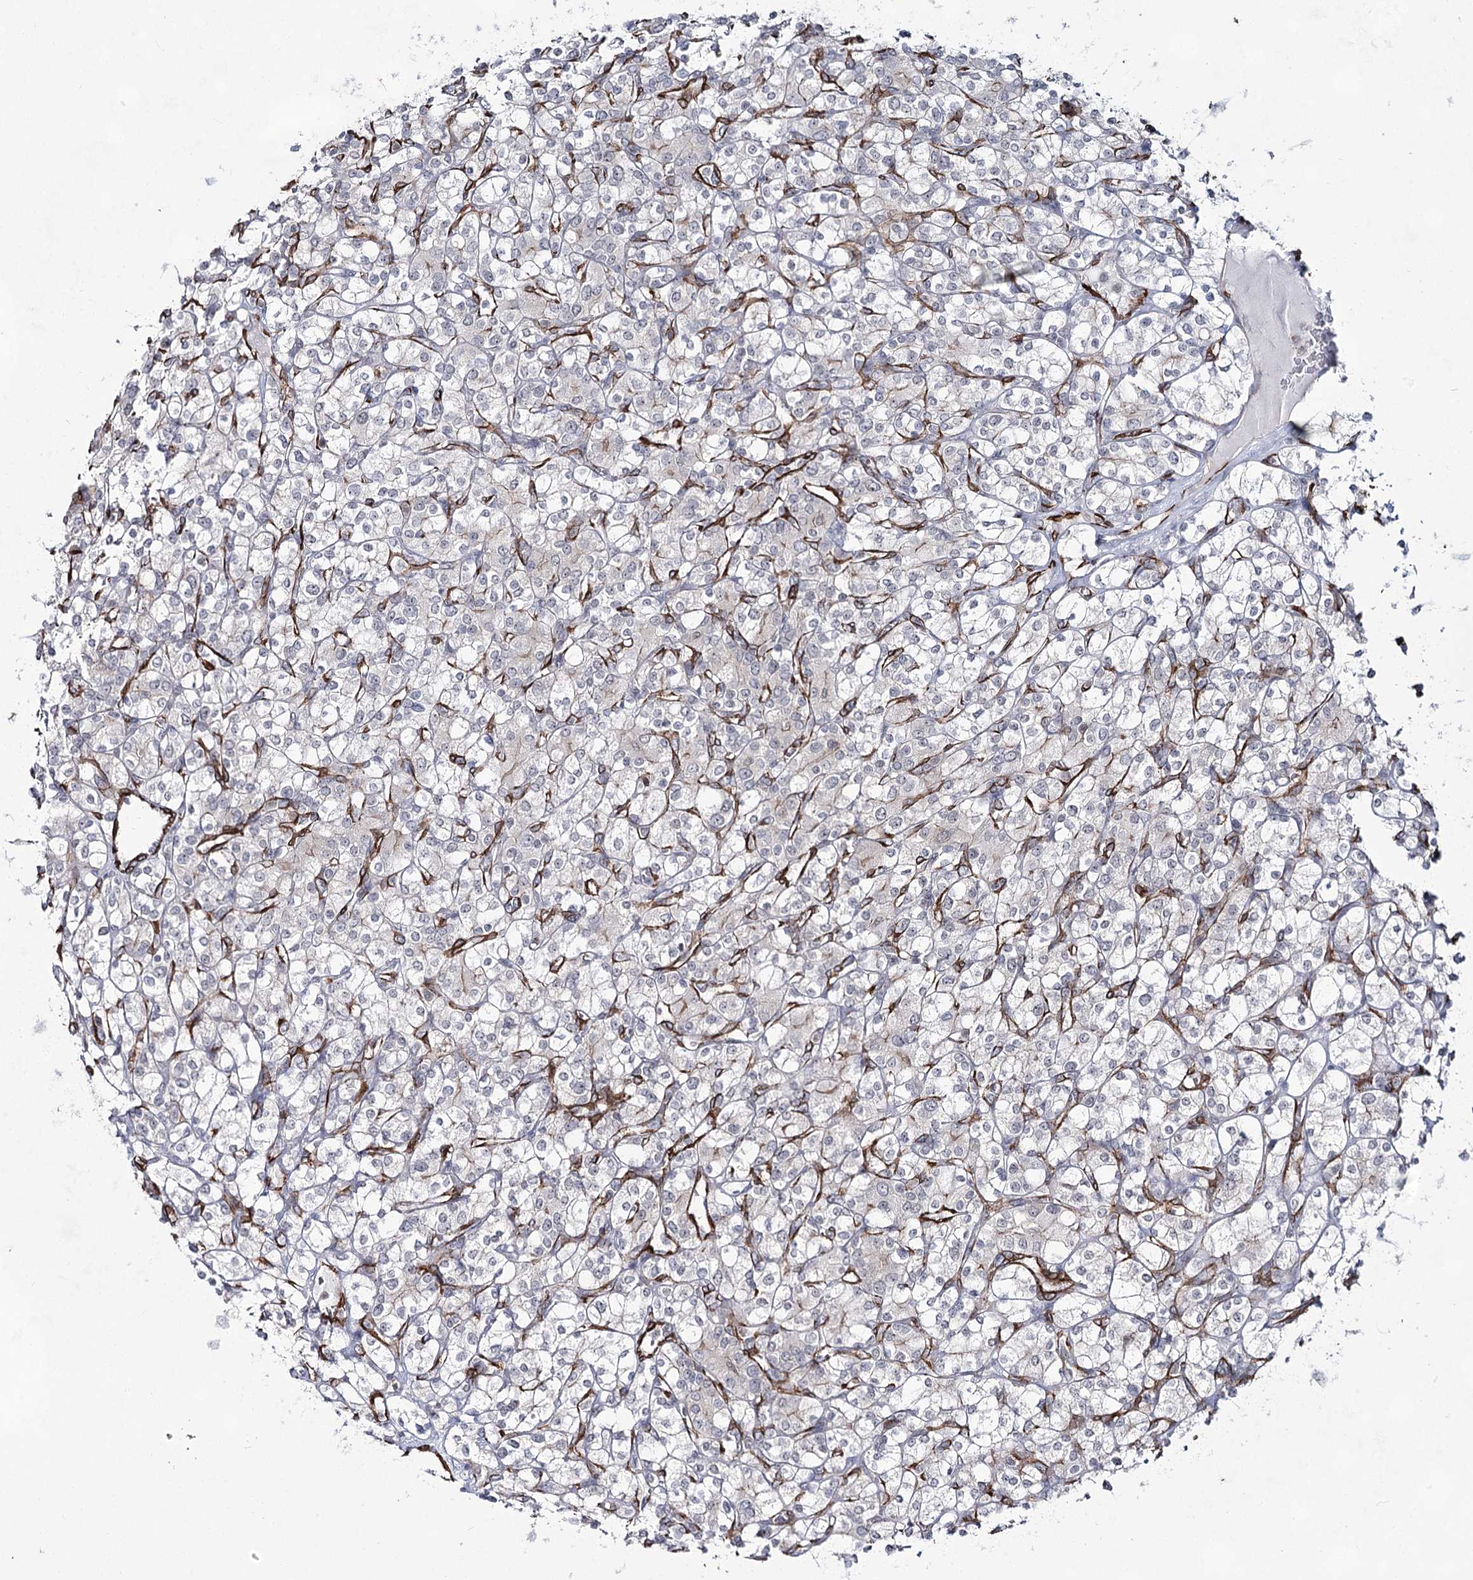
{"staining": {"intensity": "negative", "quantity": "none", "location": "none"}, "tissue": "renal cancer", "cell_type": "Tumor cells", "image_type": "cancer", "snomed": [{"axis": "morphology", "description": "Adenocarcinoma, NOS"}, {"axis": "topography", "description": "Kidney"}], "caption": "Immunohistochemical staining of human adenocarcinoma (renal) shows no significant staining in tumor cells.", "gene": "CWF19L1", "patient": {"sex": "male", "age": 77}}